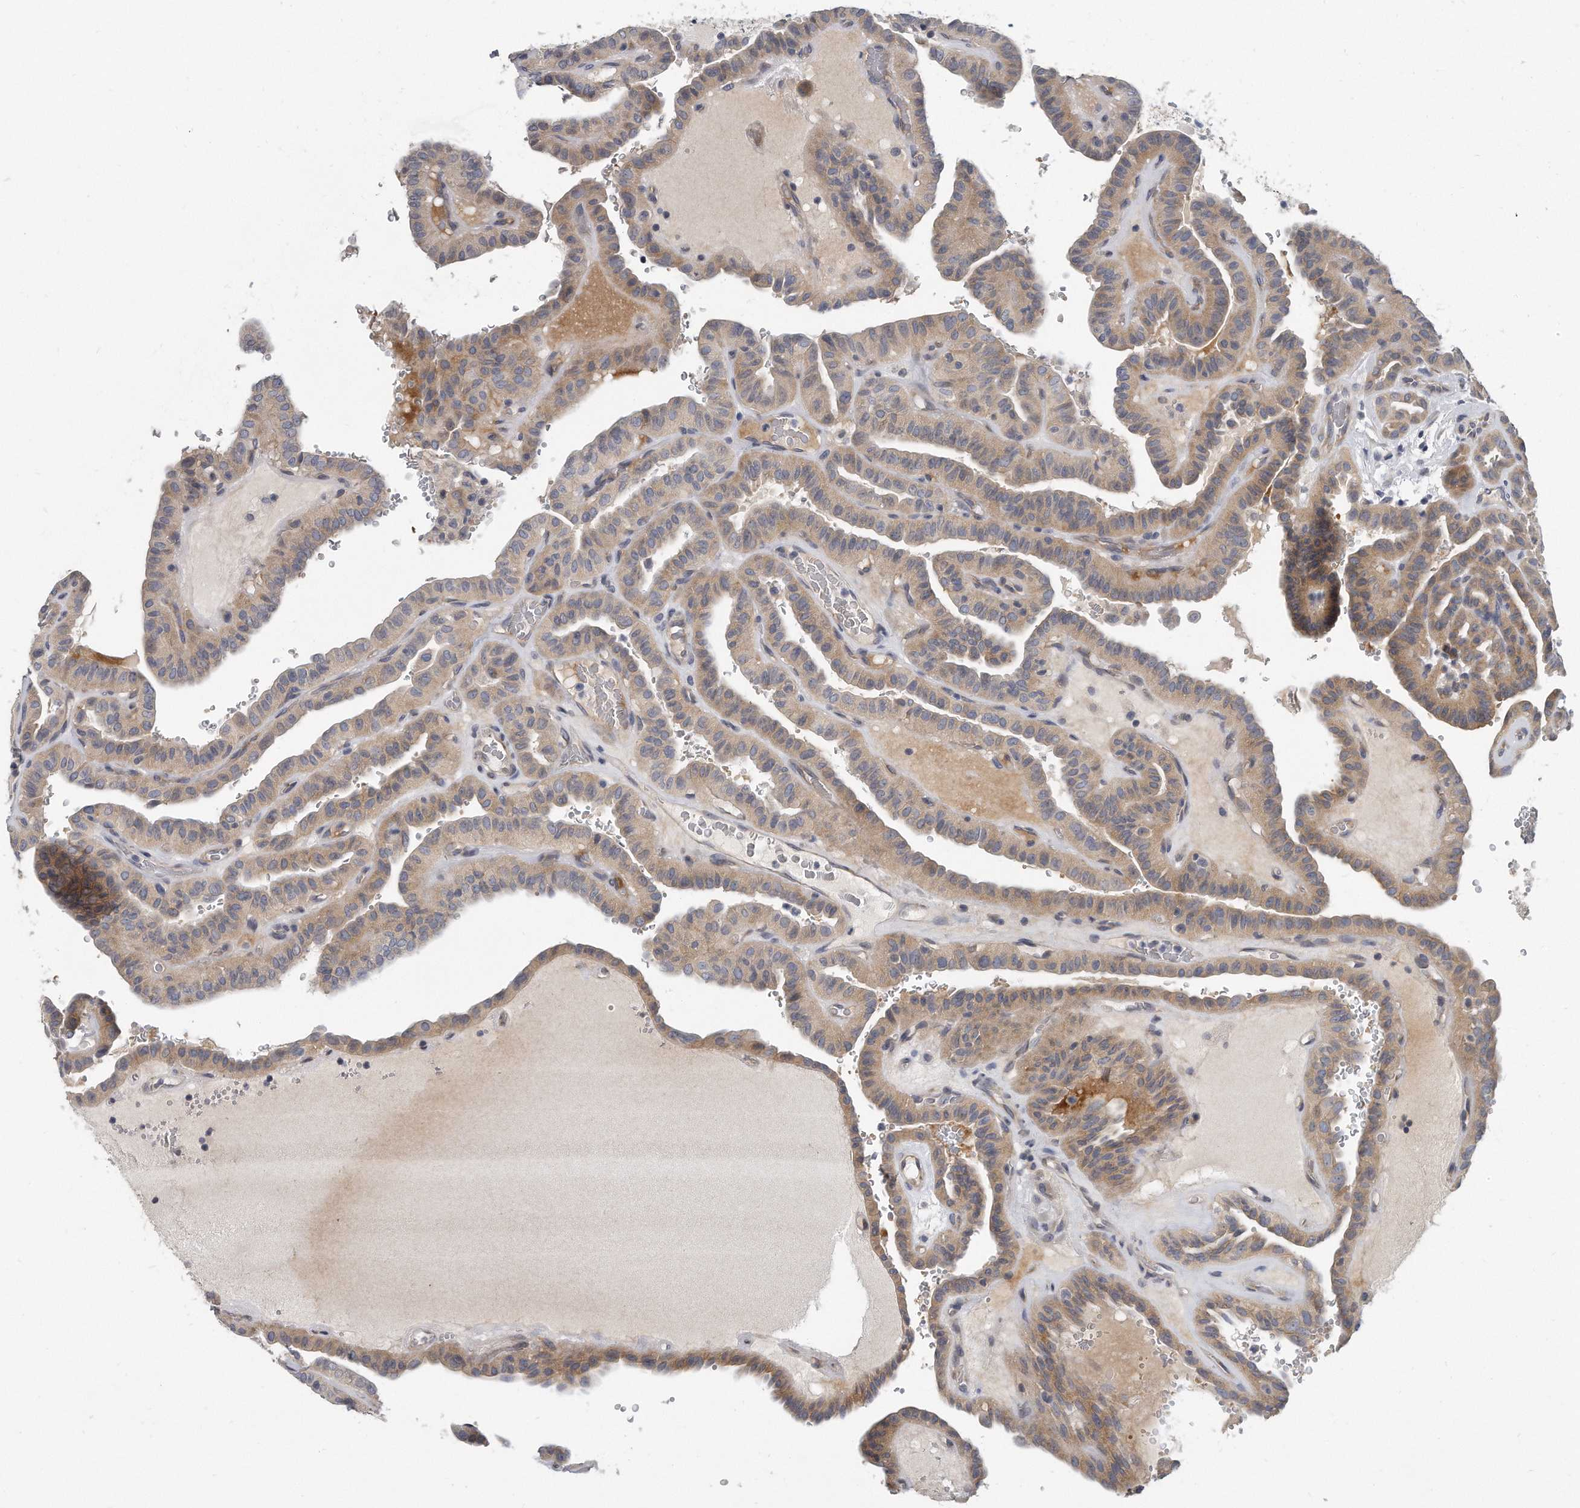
{"staining": {"intensity": "weak", "quantity": ">75%", "location": "cytoplasmic/membranous"}, "tissue": "thyroid cancer", "cell_type": "Tumor cells", "image_type": "cancer", "snomed": [{"axis": "morphology", "description": "Papillary adenocarcinoma, NOS"}, {"axis": "topography", "description": "Thyroid gland"}], "caption": "Immunohistochemistry histopathology image of human thyroid cancer stained for a protein (brown), which exhibits low levels of weak cytoplasmic/membranous expression in approximately >75% of tumor cells.", "gene": "PLEKHA6", "patient": {"sex": "male", "age": 77}}